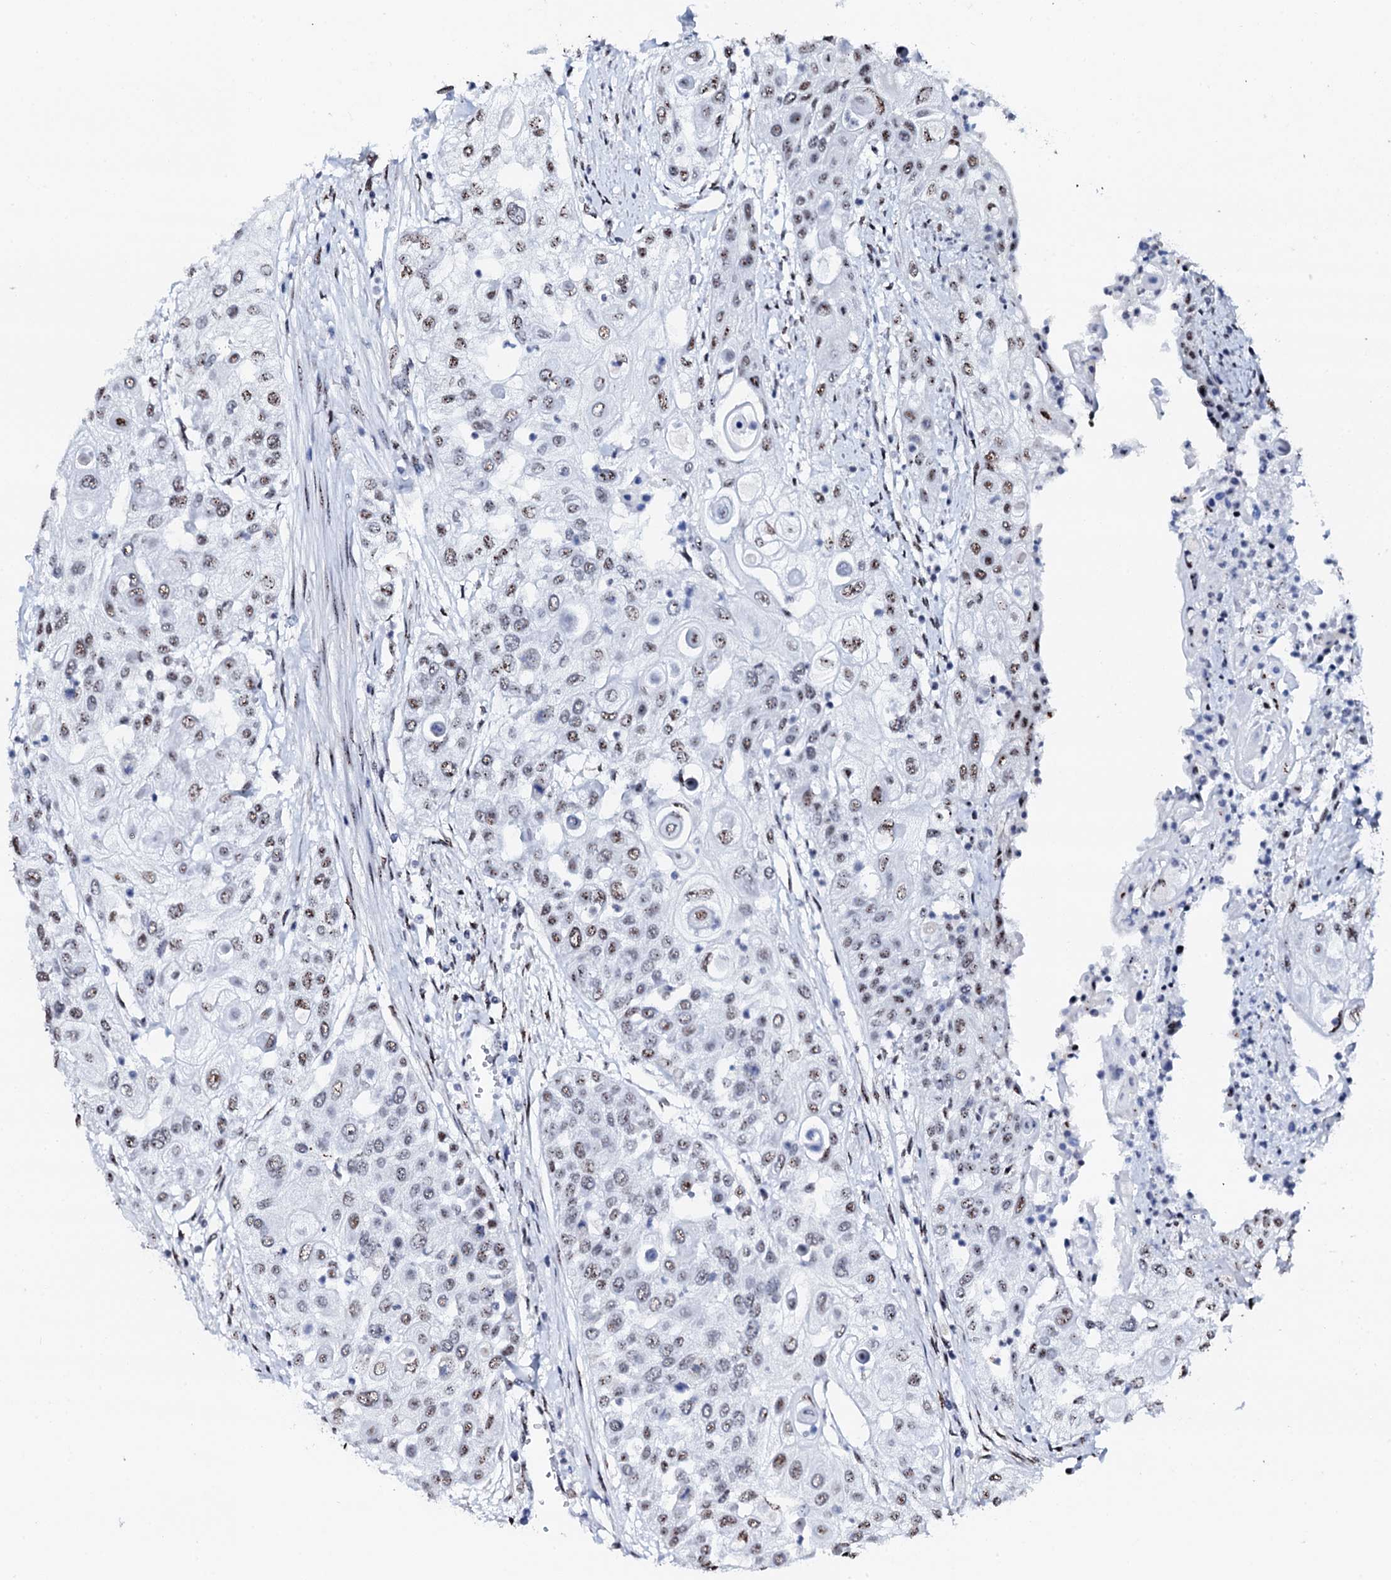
{"staining": {"intensity": "moderate", "quantity": "25%-75%", "location": "nuclear"}, "tissue": "urothelial cancer", "cell_type": "Tumor cells", "image_type": "cancer", "snomed": [{"axis": "morphology", "description": "Urothelial carcinoma, High grade"}, {"axis": "topography", "description": "Urinary bladder"}], "caption": "The image demonstrates staining of high-grade urothelial carcinoma, revealing moderate nuclear protein staining (brown color) within tumor cells.", "gene": "NKAPD1", "patient": {"sex": "female", "age": 79}}